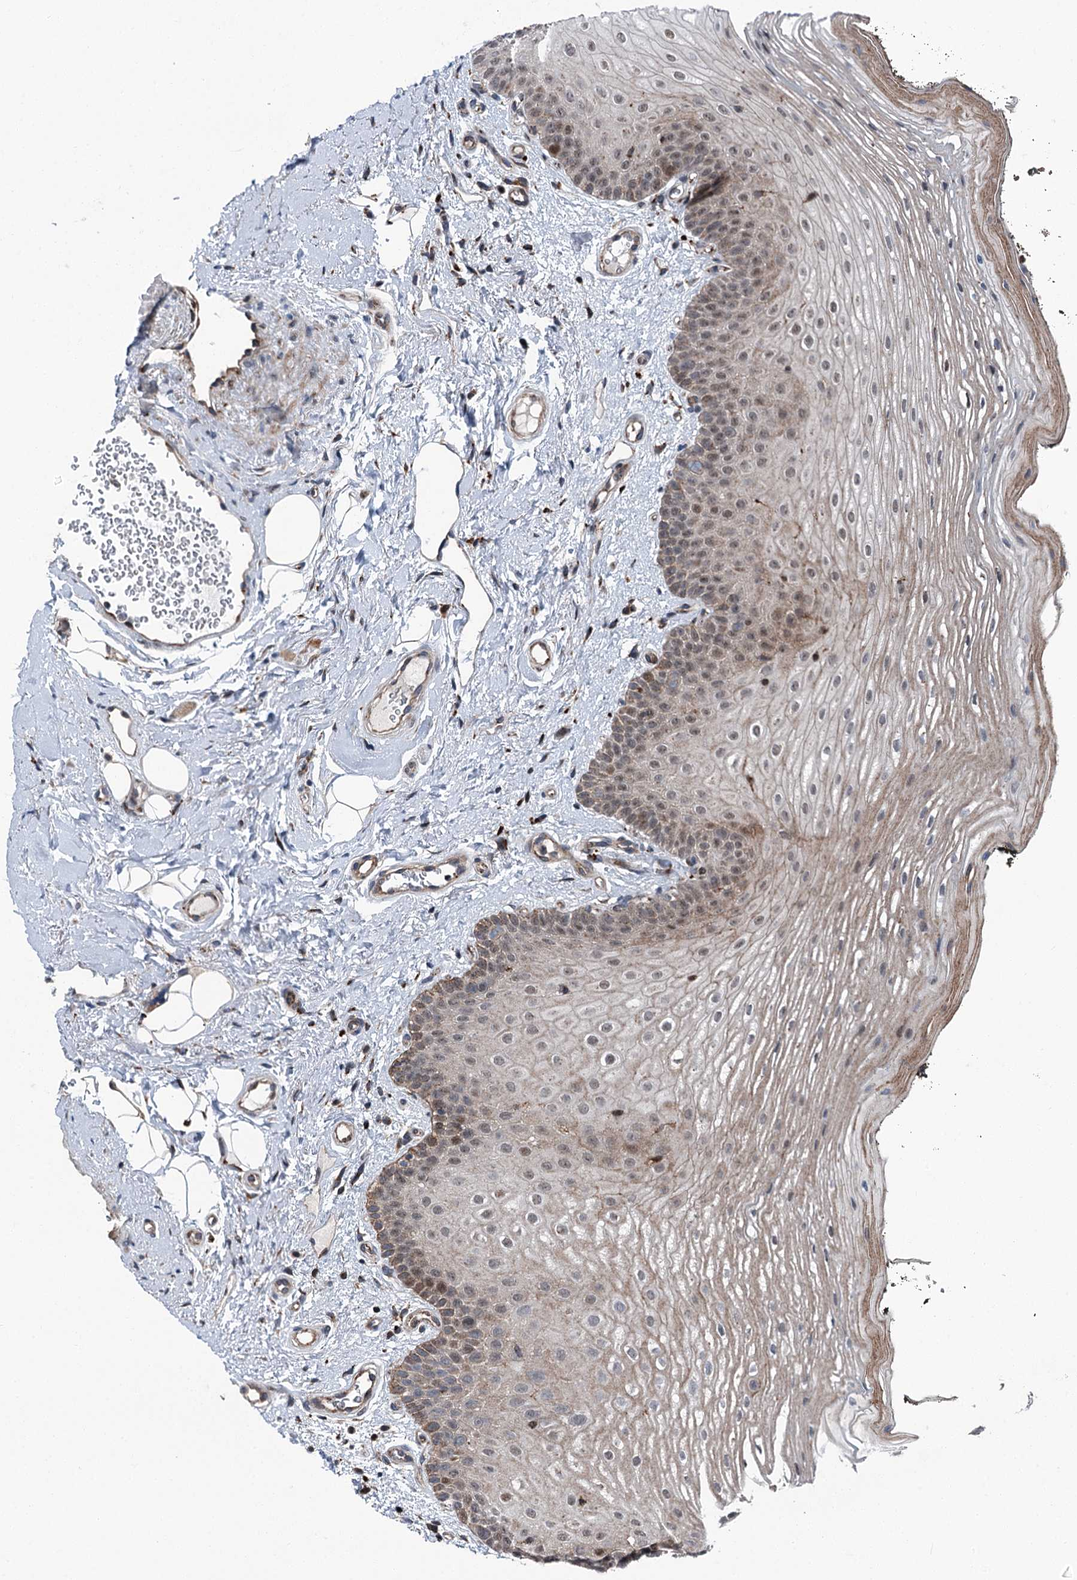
{"staining": {"intensity": "moderate", "quantity": "25%-75%", "location": "cytoplasmic/membranous,nuclear"}, "tissue": "oral mucosa", "cell_type": "Squamous epithelial cells", "image_type": "normal", "snomed": [{"axis": "morphology", "description": "No evidence of malignacy"}, {"axis": "topography", "description": "Oral tissue"}, {"axis": "topography", "description": "Head-Neck"}], "caption": "Moderate cytoplasmic/membranous,nuclear staining is appreciated in approximately 25%-75% of squamous epithelial cells in unremarkable oral mucosa. (Stains: DAB in brown, nuclei in blue, Microscopy: brightfield microscopy at high magnification).", "gene": "POLR1D", "patient": {"sex": "male", "age": 68}}